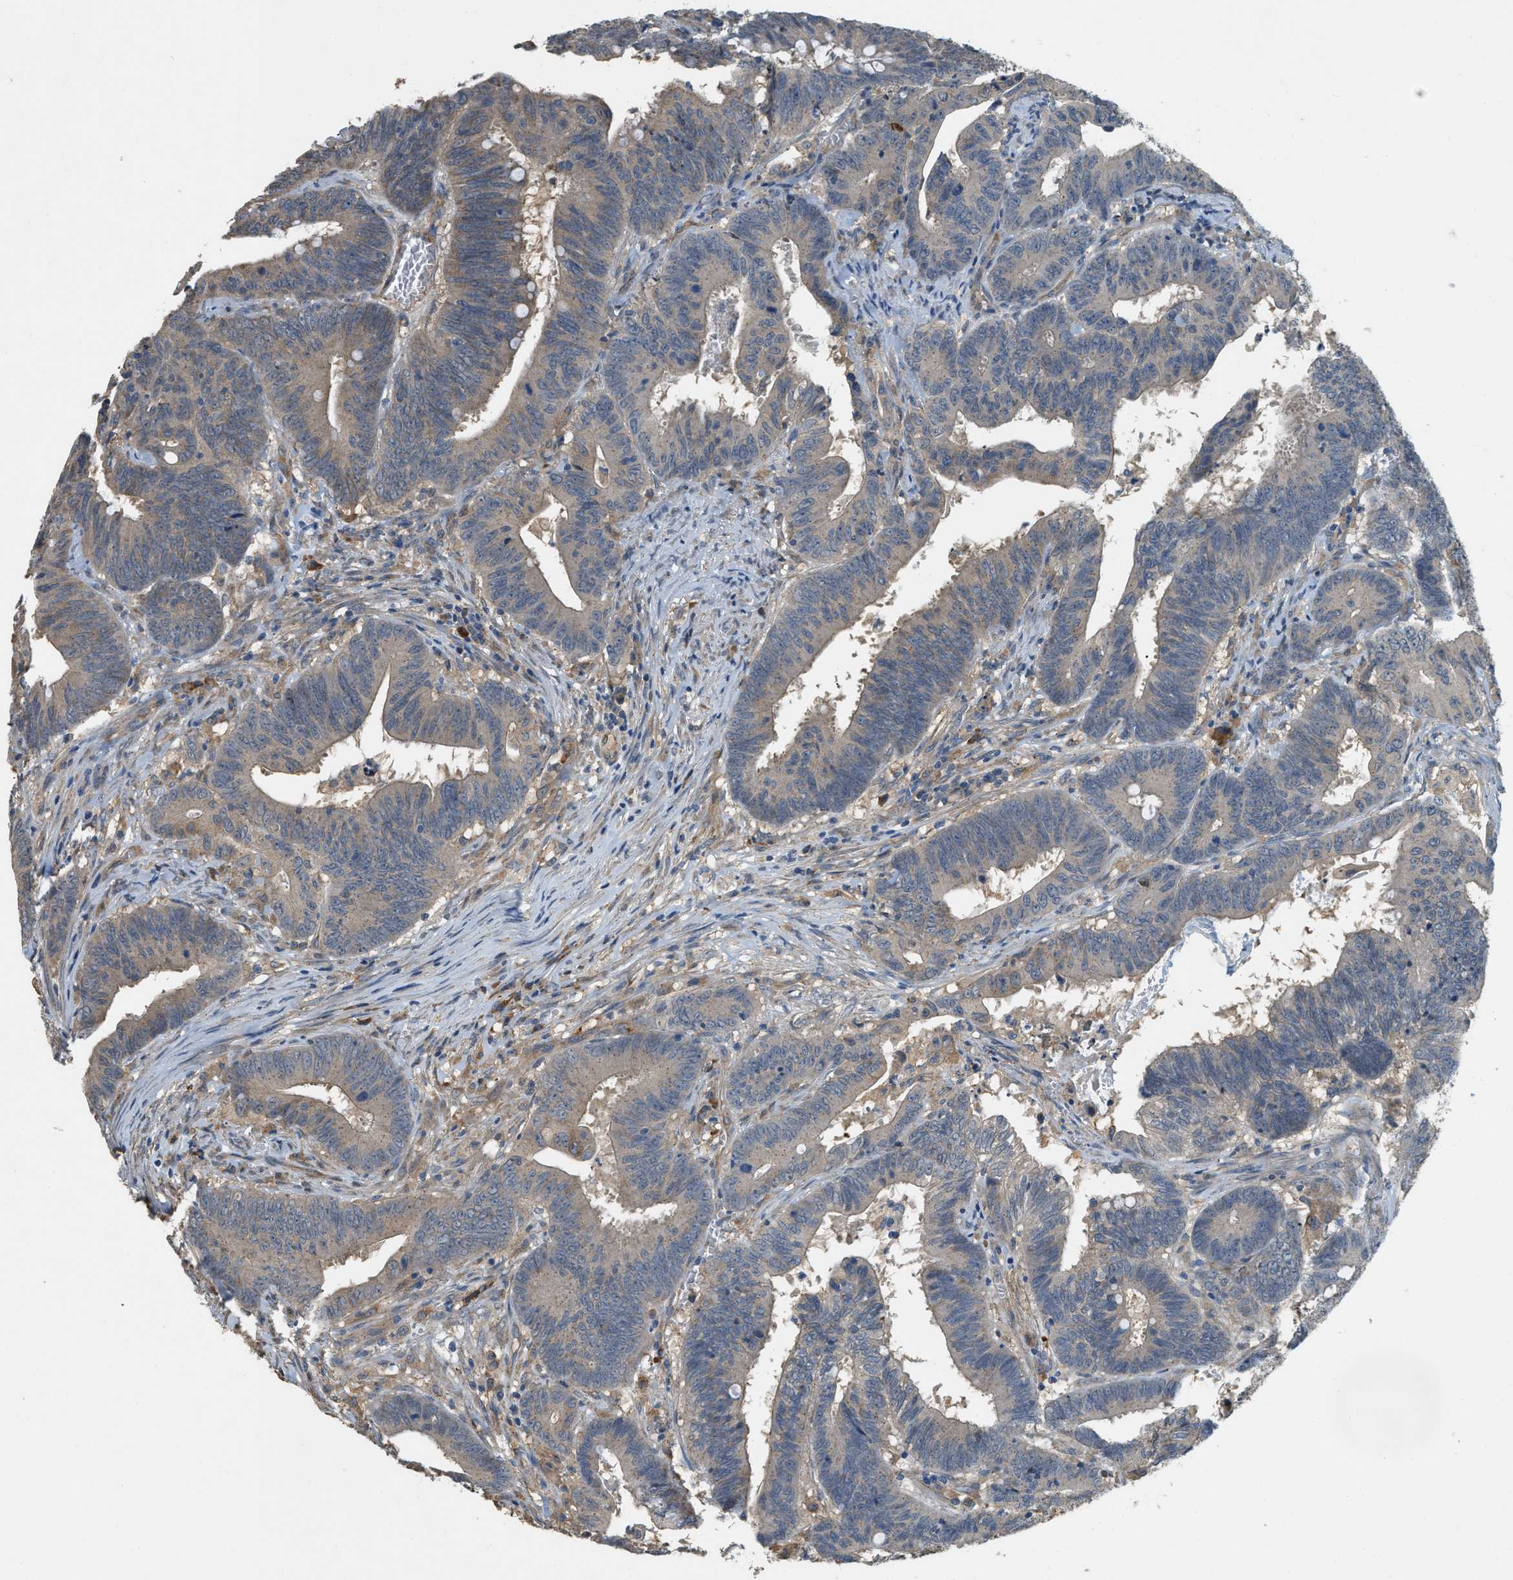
{"staining": {"intensity": "weak", "quantity": ">75%", "location": "cytoplasmic/membranous"}, "tissue": "colorectal cancer", "cell_type": "Tumor cells", "image_type": "cancer", "snomed": [{"axis": "morphology", "description": "Adenocarcinoma, NOS"}, {"axis": "topography", "description": "Colon"}], "caption": "High-magnification brightfield microscopy of colorectal cancer stained with DAB (brown) and counterstained with hematoxylin (blue). tumor cells exhibit weak cytoplasmic/membranous staining is seen in about>75% of cells.", "gene": "CFLAR", "patient": {"sex": "male", "age": 45}}